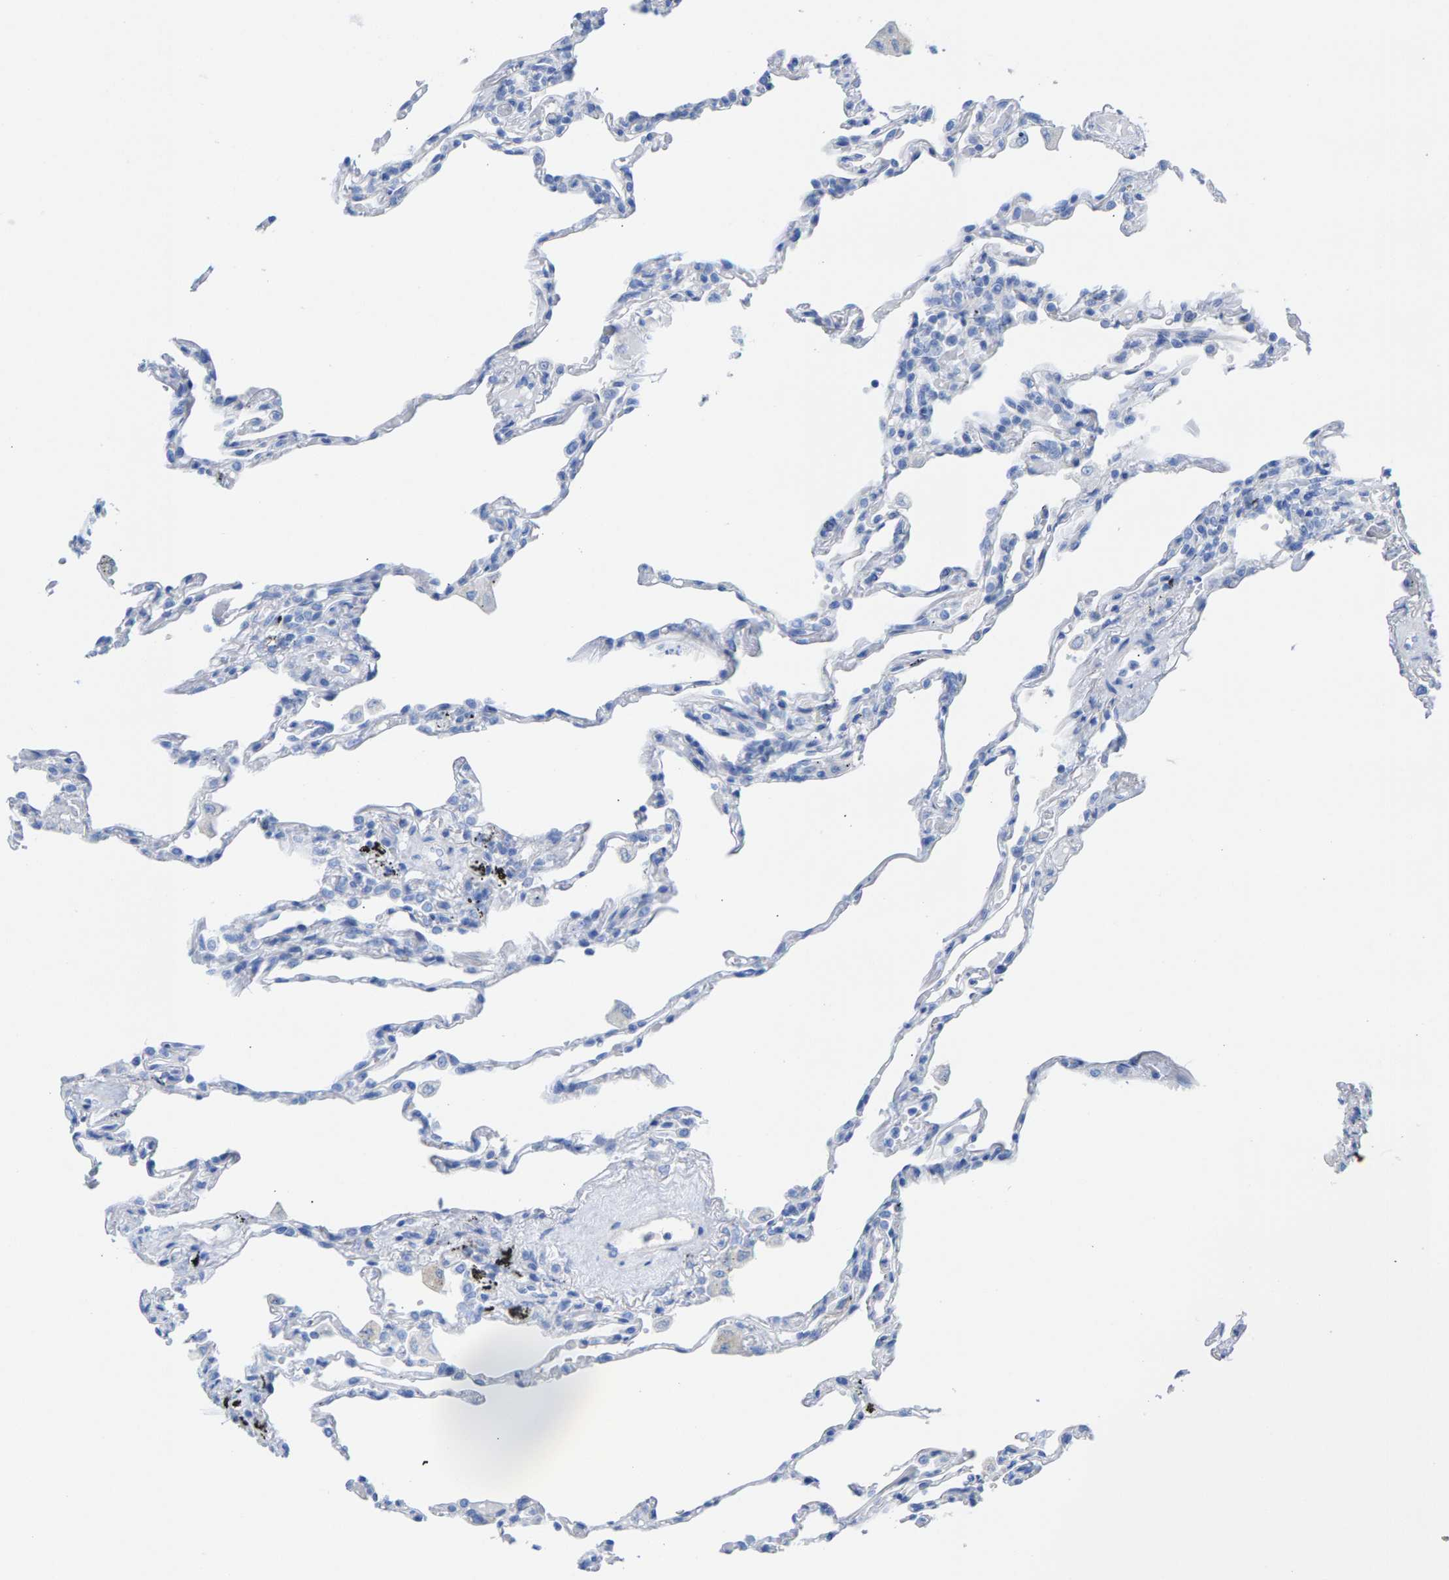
{"staining": {"intensity": "negative", "quantity": "none", "location": "none"}, "tissue": "lung", "cell_type": "Alveolar cells", "image_type": "normal", "snomed": [{"axis": "morphology", "description": "Normal tissue, NOS"}, {"axis": "topography", "description": "Lung"}], "caption": "Micrograph shows no protein positivity in alveolar cells of benign lung. (DAB (3,3'-diaminobenzidine) IHC, high magnification).", "gene": "CPA1", "patient": {"sex": "male", "age": 59}}